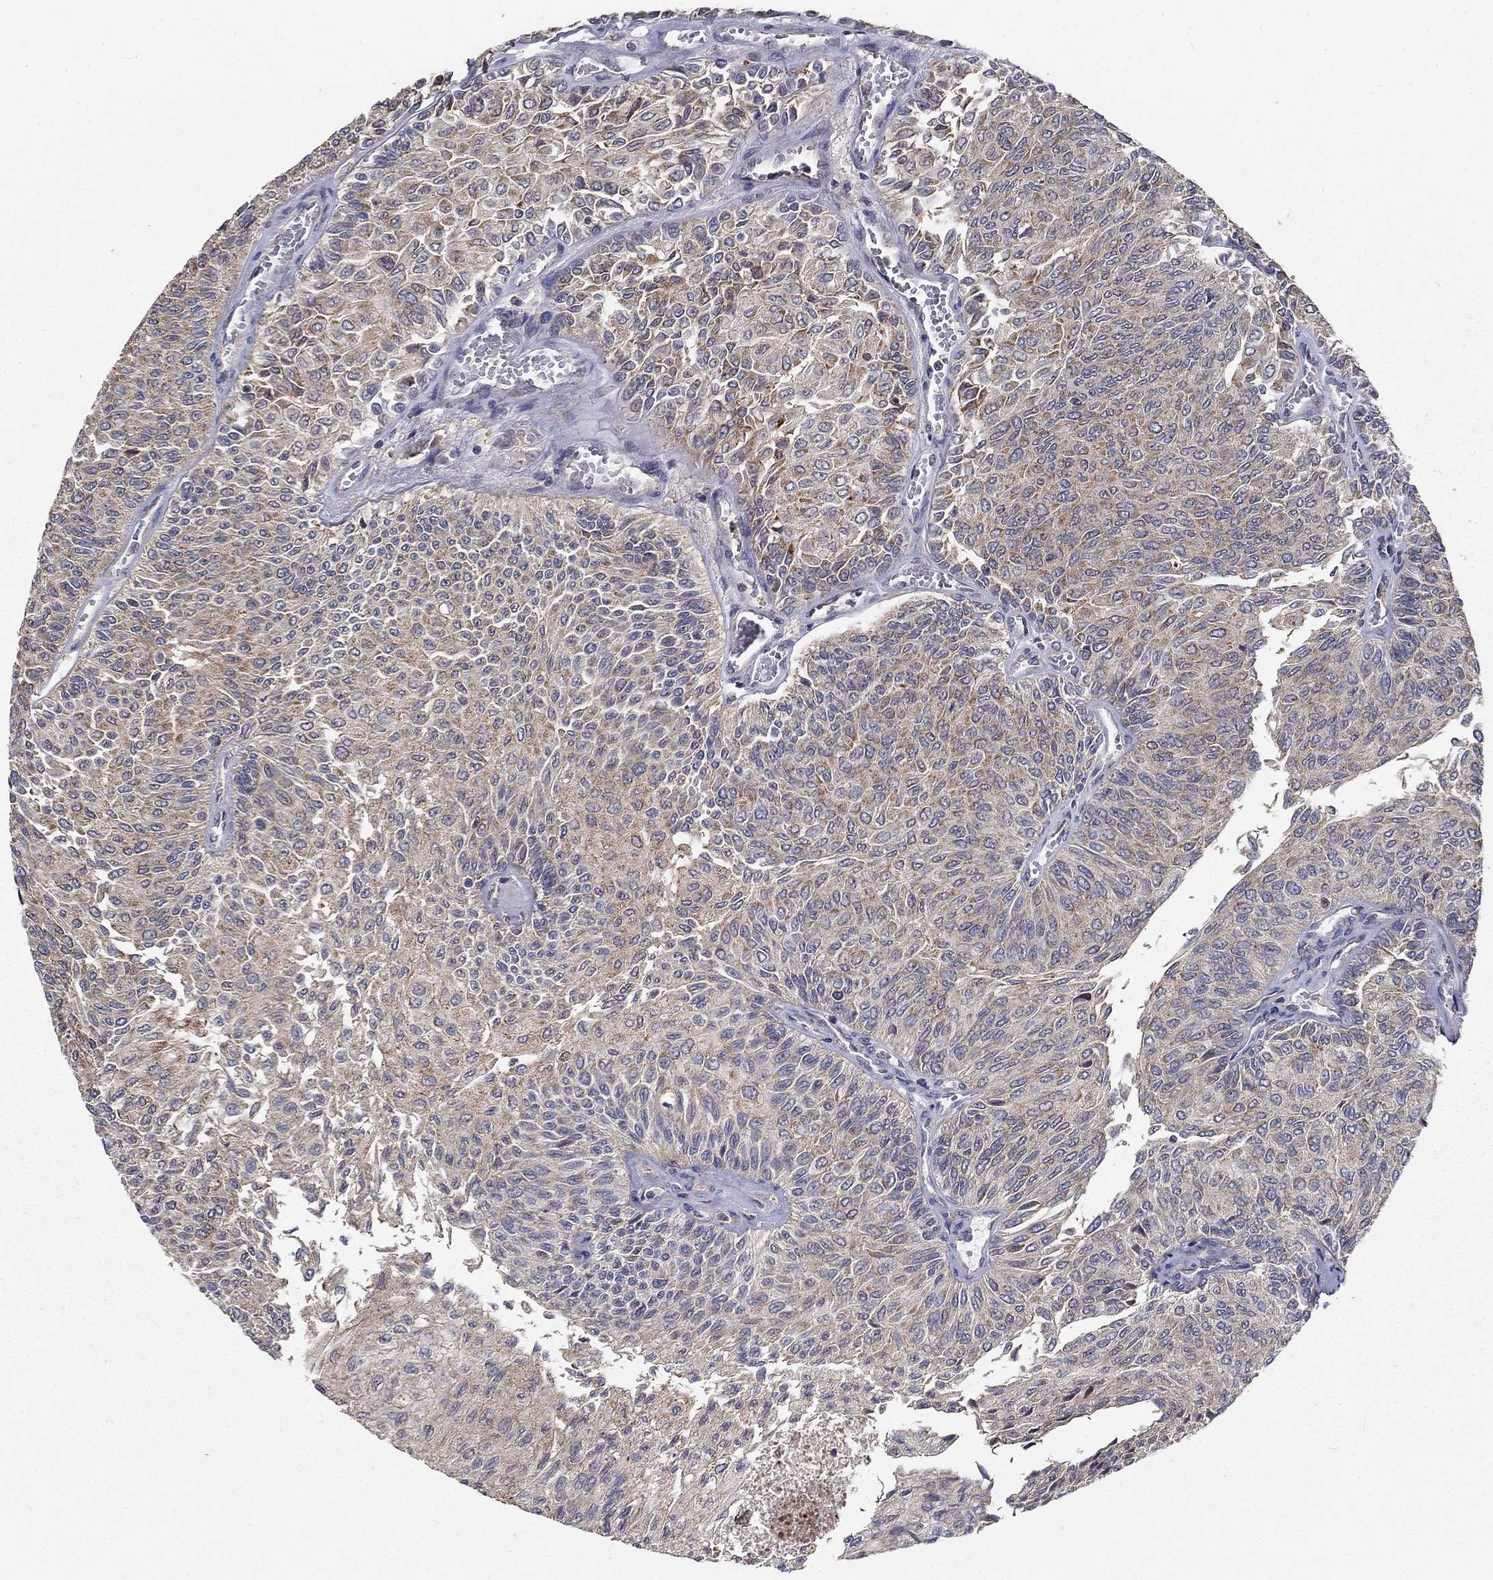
{"staining": {"intensity": "moderate", "quantity": "25%-75%", "location": "cytoplasmic/membranous"}, "tissue": "urothelial cancer", "cell_type": "Tumor cells", "image_type": "cancer", "snomed": [{"axis": "morphology", "description": "Urothelial carcinoma, Low grade"}, {"axis": "topography", "description": "Ureter, NOS"}, {"axis": "topography", "description": "Urinary bladder"}], "caption": "This is a photomicrograph of immunohistochemistry staining of urothelial cancer, which shows moderate staining in the cytoplasmic/membranous of tumor cells.", "gene": "ALDH4A1", "patient": {"sex": "male", "age": 78}}